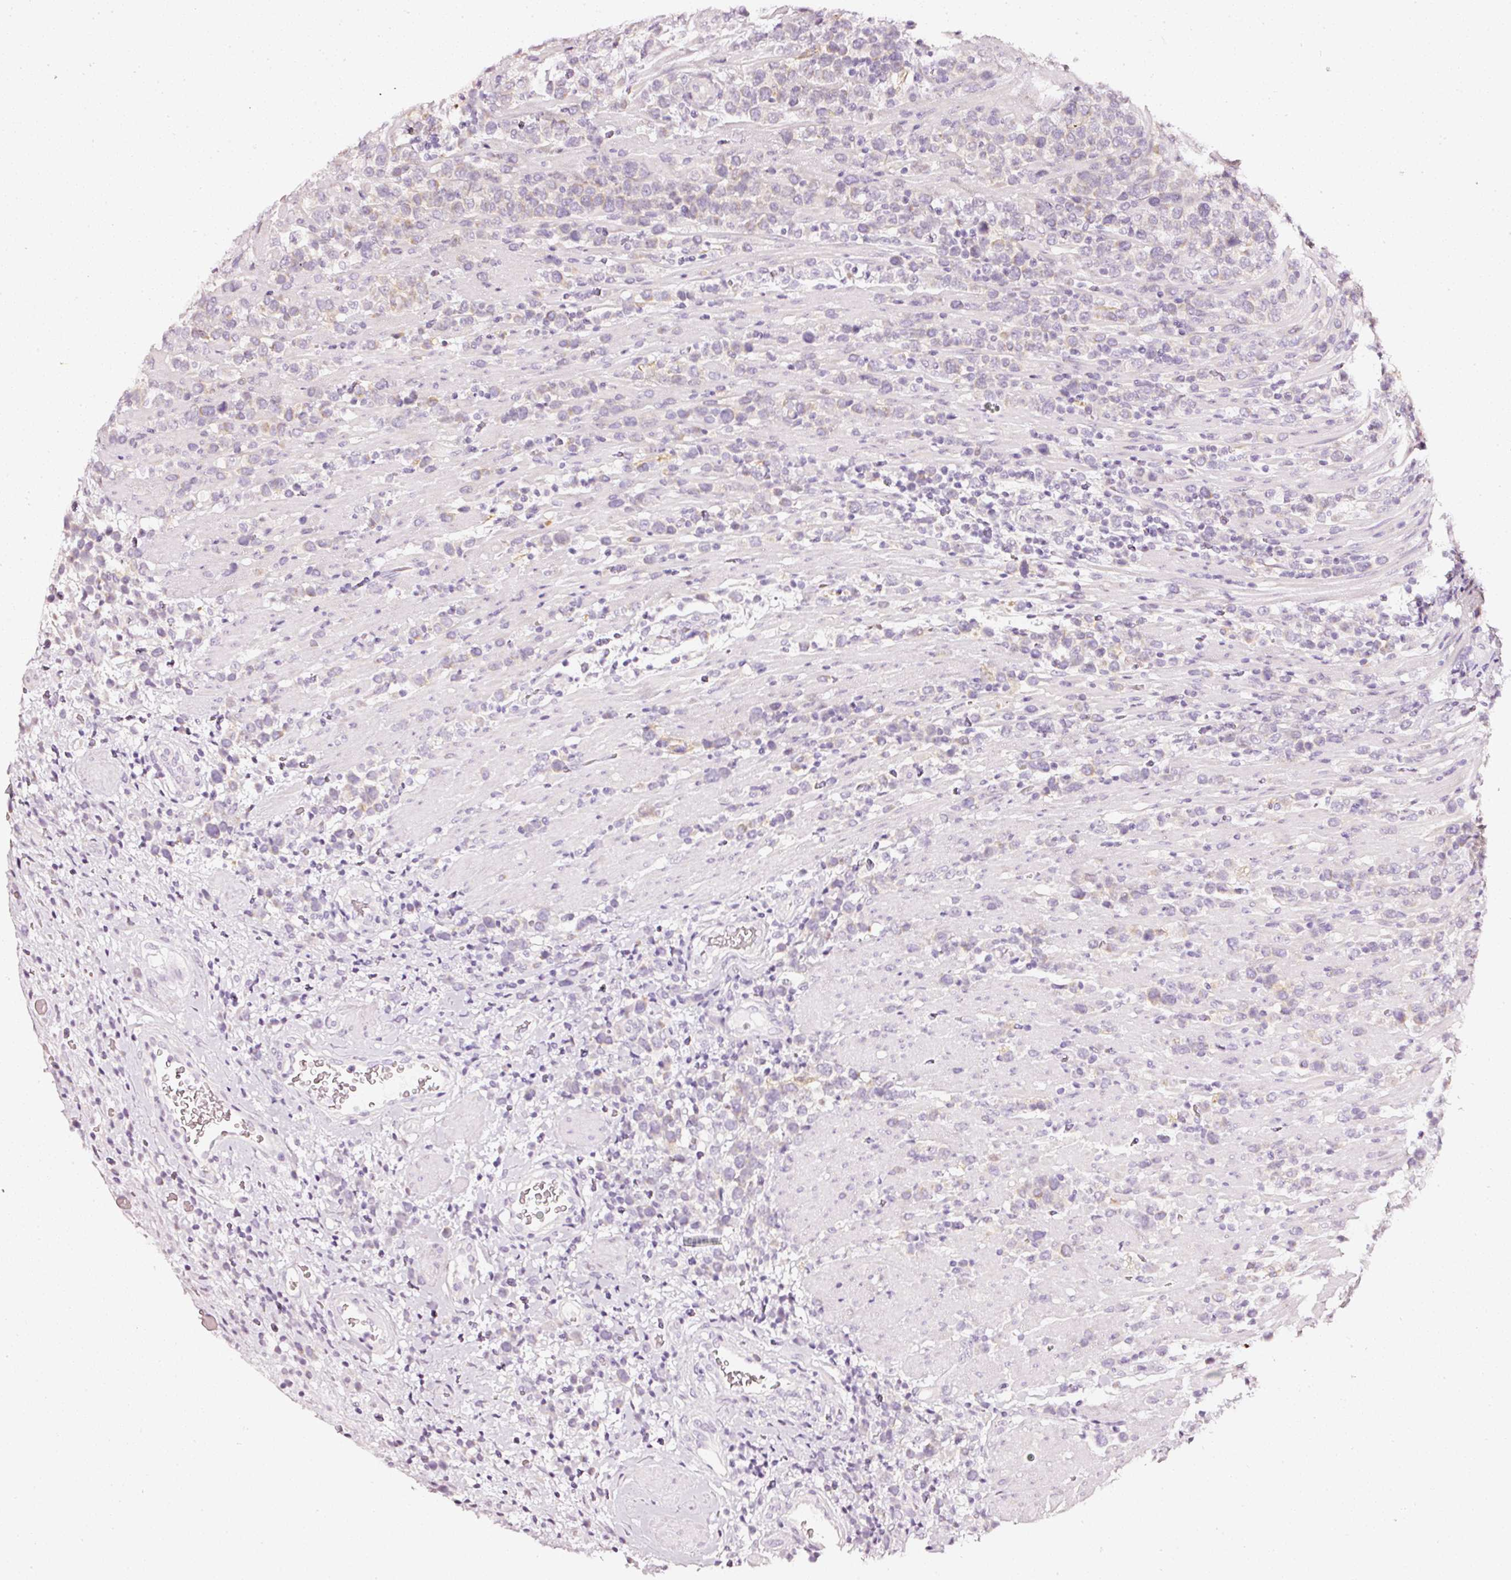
{"staining": {"intensity": "negative", "quantity": "none", "location": "none"}, "tissue": "lymphoma", "cell_type": "Tumor cells", "image_type": "cancer", "snomed": [{"axis": "morphology", "description": "Malignant lymphoma, non-Hodgkin's type, High grade"}, {"axis": "topography", "description": "Soft tissue"}], "caption": "High magnification brightfield microscopy of lymphoma stained with DAB (3,3'-diaminobenzidine) (brown) and counterstained with hematoxylin (blue): tumor cells show no significant staining.", "gene": "CNP", "patient": {"sex": "female", "age": 56}}